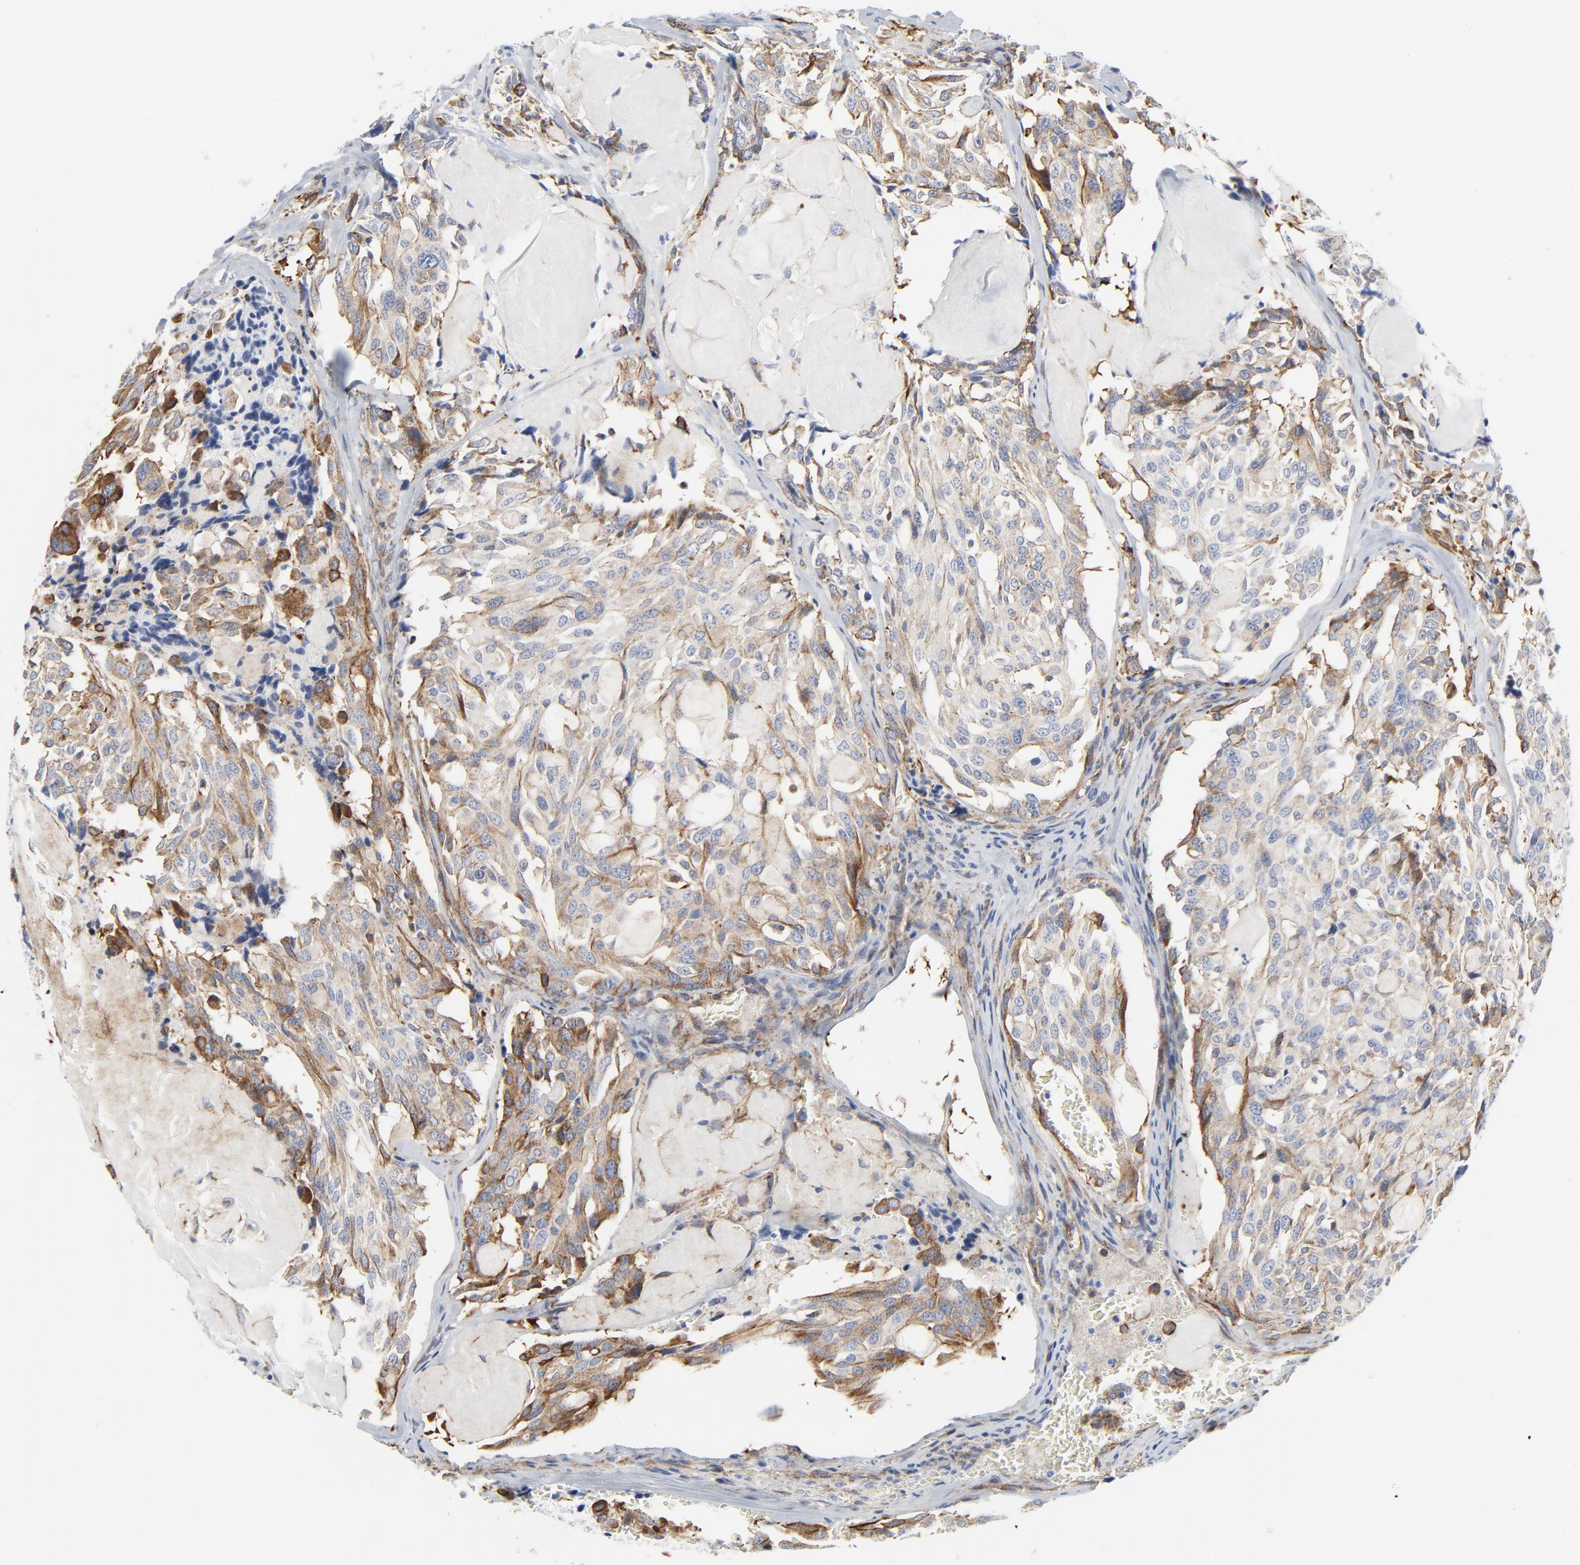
{"staining": {"intensity": "moderate", "quantity": "25%-75%", "location": "cytoplasmic/membranous"}, "tissue": "thyroid cancer", "cell_type": "Tumor cells", "image_type": "cancer", "snomed": [{"axis": "morphology", "description": "Carcinoma, NOS"}, {"axis": "morphology", "description": "Carcinoid, malignant, NOS"}, {"axis": "topography", "description": "Thyroid gland"}], "caption": "High-power microscopy captured an immunohistochemistry histopathology image of thyroid carcinoma, revealing moderate cytoplasmic/membranous expression in about 25%-75% of tumor cells.", "gene": "TUBB1", "patient": {"sex": "male", "age": 33}}